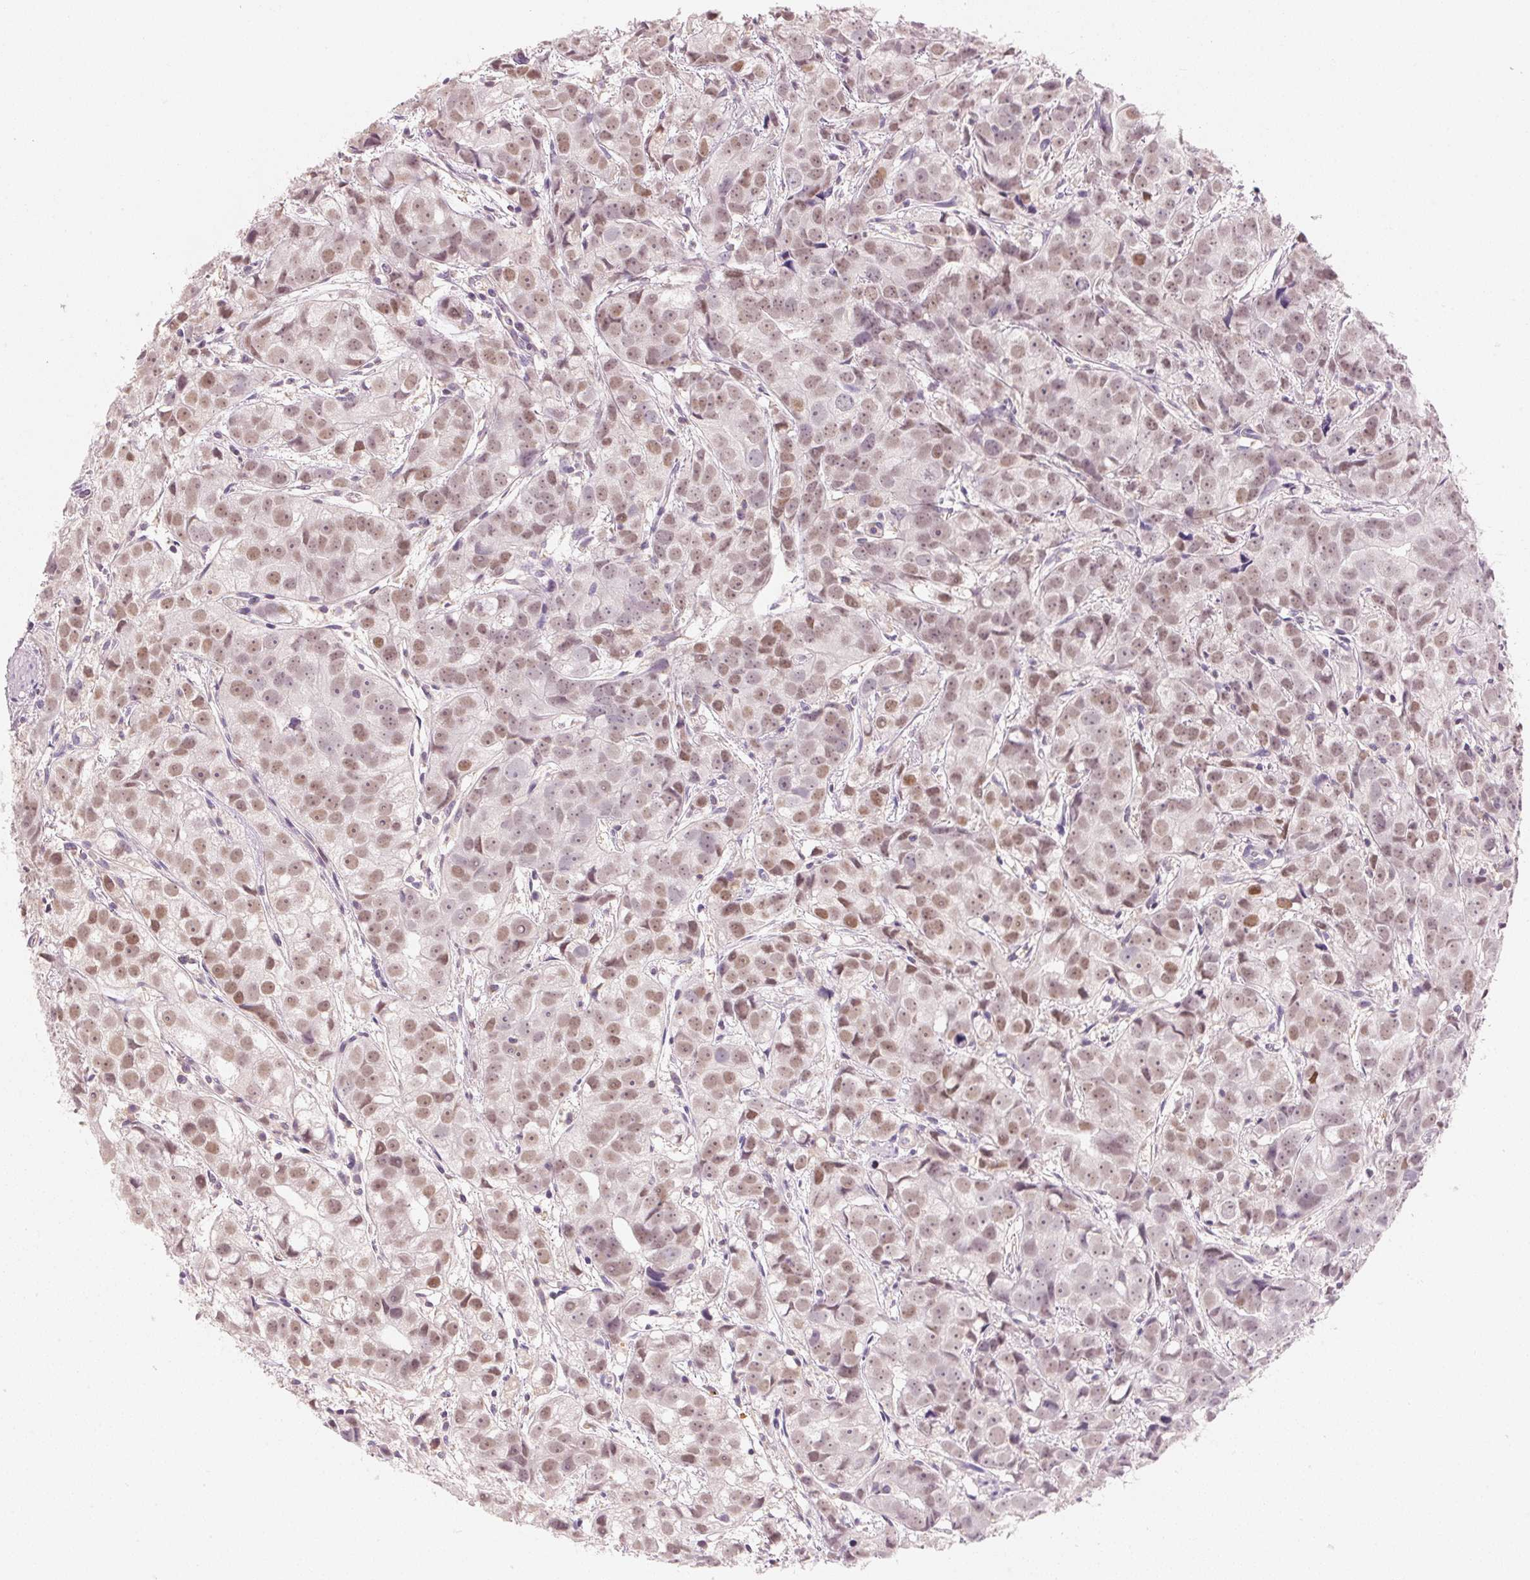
{"staining": {"intensity": "moderate", "quantity": ">75%", "location": "nuclear"}, "tissue": "prostate cancer", "cell_type": "Tumor cells", "image_type": "cancer", "snomed": [{"axis": "morphology", "description": "Adenocarcinoma, High grade"}, {"axis": "topography", "description": "Prostate"}], "caption": "Immunohistochemical staining of human prostate cancer (high-grade adenocarcinoma) reveals medium levels of moderate nuclear protein positivity in approximately >75% of tumor cells.", "gene": "HOXB13", "patient": {"sex": "male", "age": 68}}